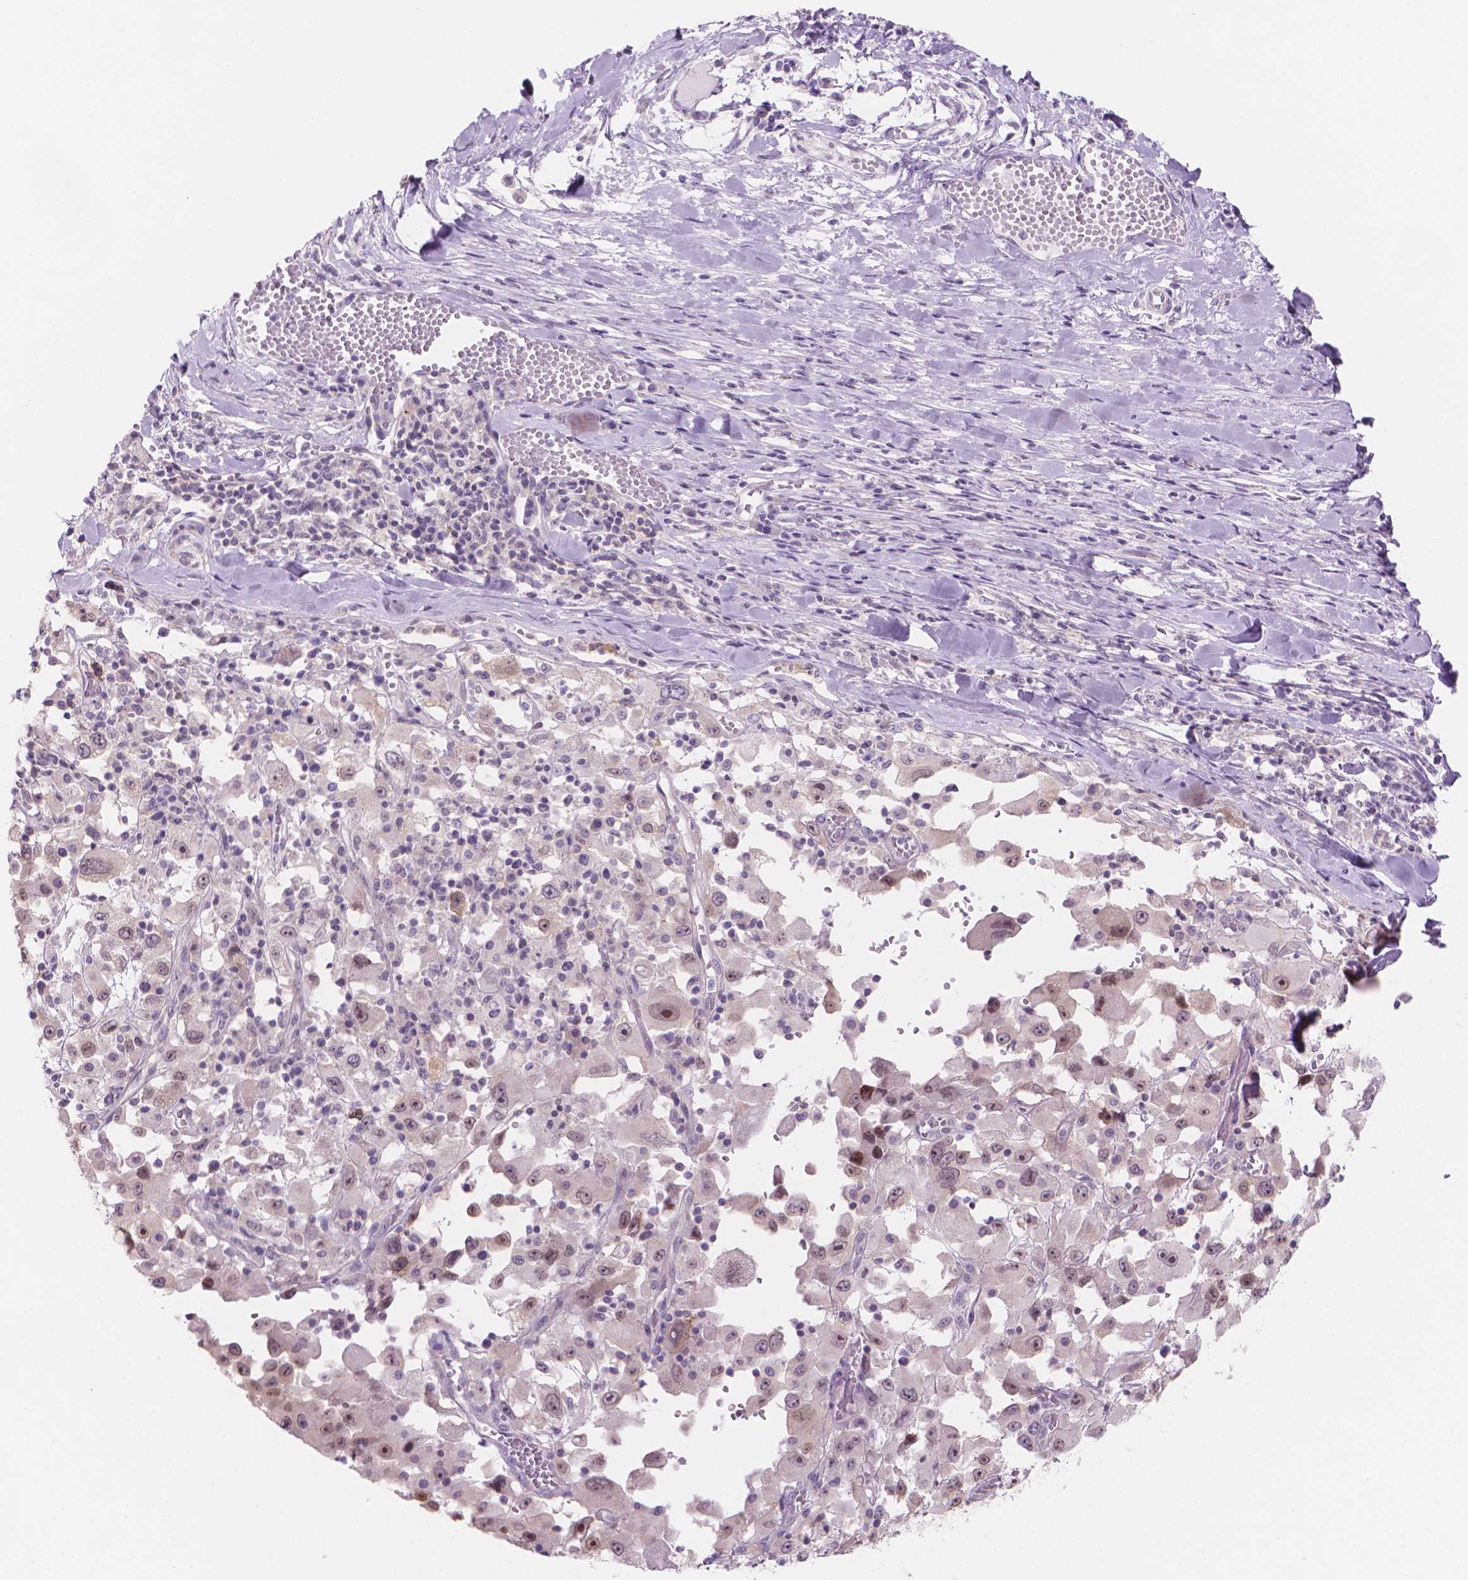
{"staining": {"intensity": "weak", "quantity": "25%-75%", "location": "nuclear"}, "tissue": "melanoma", "cell_type": "Tumor cells", "image_type": "cancer", "snomed": [{"axis": "morphology", "description": "Malignant melanoma, Metastatic site"}, {"axis": "topography", "description": "Lymph node"}], "caption": "Malignant melanoma (metastatic site) stained with immunohistochemistry (IHC) shows weak nuclear staining in about 25%-75% of tumor cells. The staining was performed using DAB to visualize the protein expression in brown, while the nuclei were stained in blue with hematoxylin (Magnification: 20x).", "gene": "ENSG00000187186", "patient": {"sex": "male", "age": 50}}